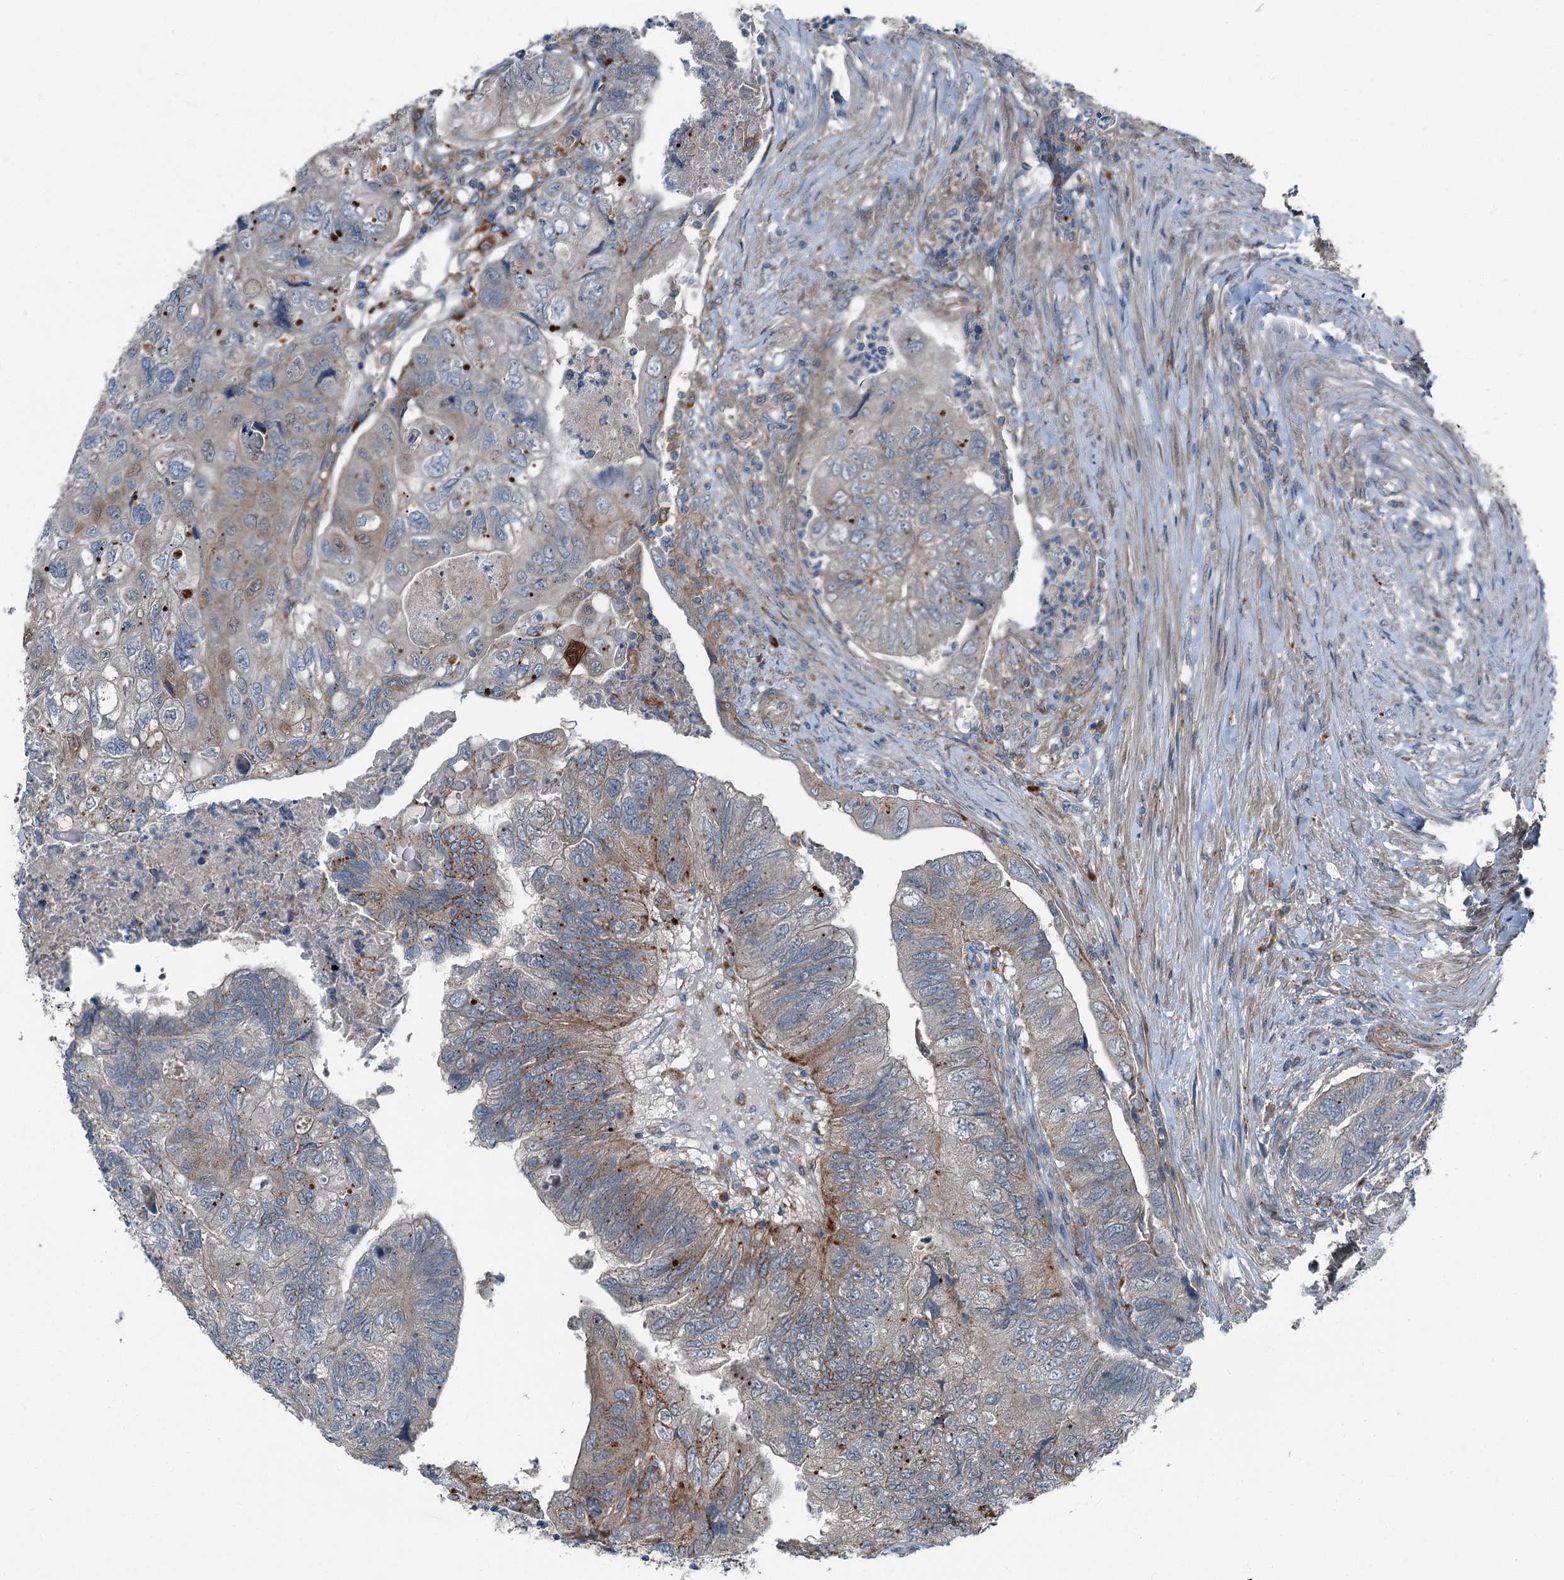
{"staining": {"intensity": "moderate", "quantity": "<25%", "location": "cytoplasmic/membranous"}, "tissue": "colorectal cancer", "cell_type": "Tumor cells", "image_type": "cancer", "snomed": [{"axis": "morphology", "description": "Adenocarcinoma, NOS"}, {"axis": "topography", "description": "Rectum"}], "caption": "Protein staining displays moderate cytoplasmic/membranous staining in about <25% of tumor cells in colorectal cancer (adenocarcinoma). The protein is shown in brown color, while the nuclei are stained blue.", "gene": "AXL", "patient": {"sex": "male", "age": 63}}